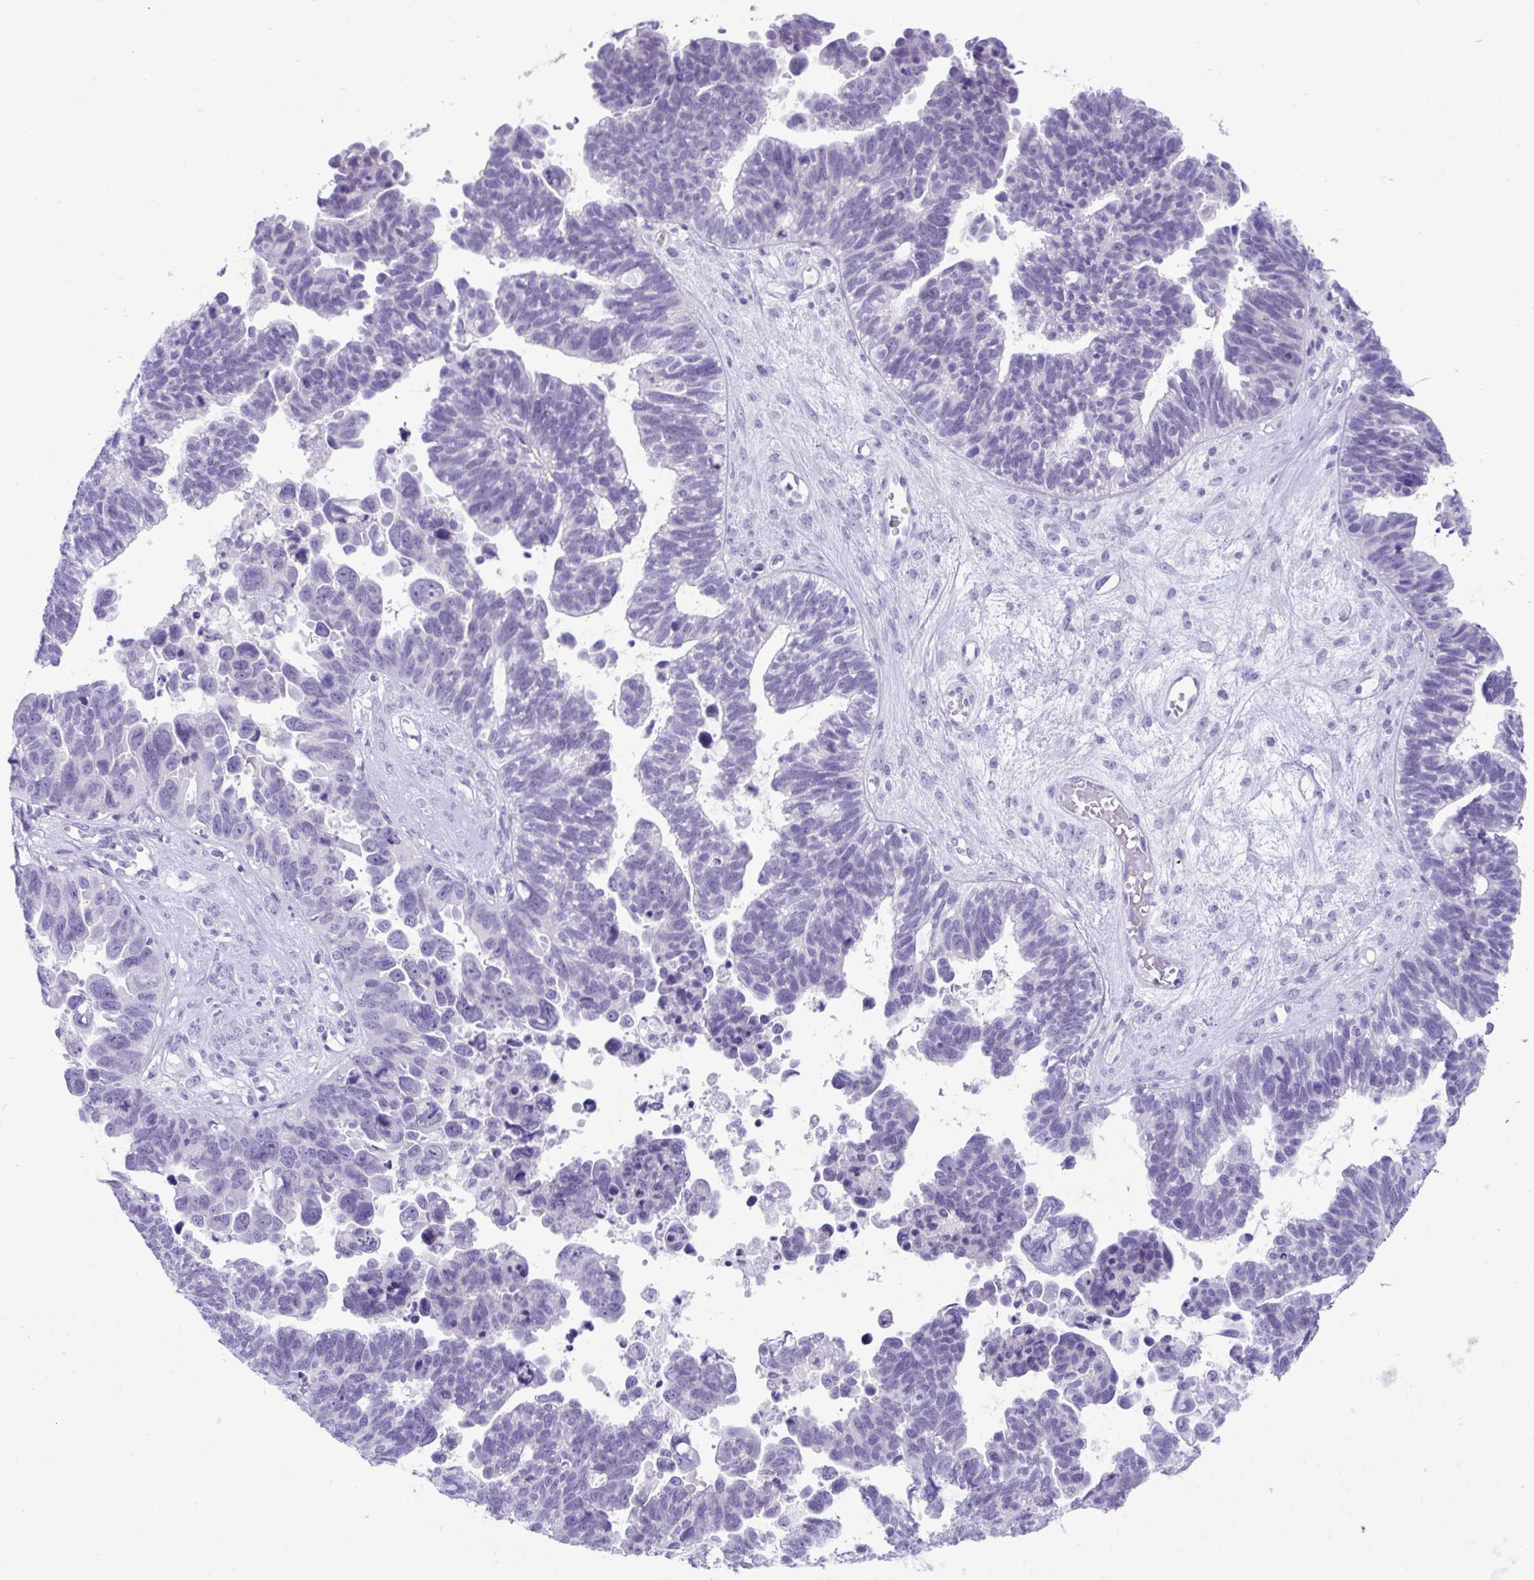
{"staining": {"intensity": "negative", "quantity": "none", "location": "none"}, "tissue": "ovarian cancer", "cell_type": "Tumor cells", "image_type": "cancer", "snomed": [{"axis": "morphology", "description": "Cystadenocarcinoma, serous, NOS"}, {"axis": "topography", "description": "Ovary"}], "caption": "Serous cystadenocarcinoma (ovarian) was stained to show a protein in brown. There is no significant staining in tumor cells.", "gene": "PSCA", "patient": {"sex": "female", "age": 60}}